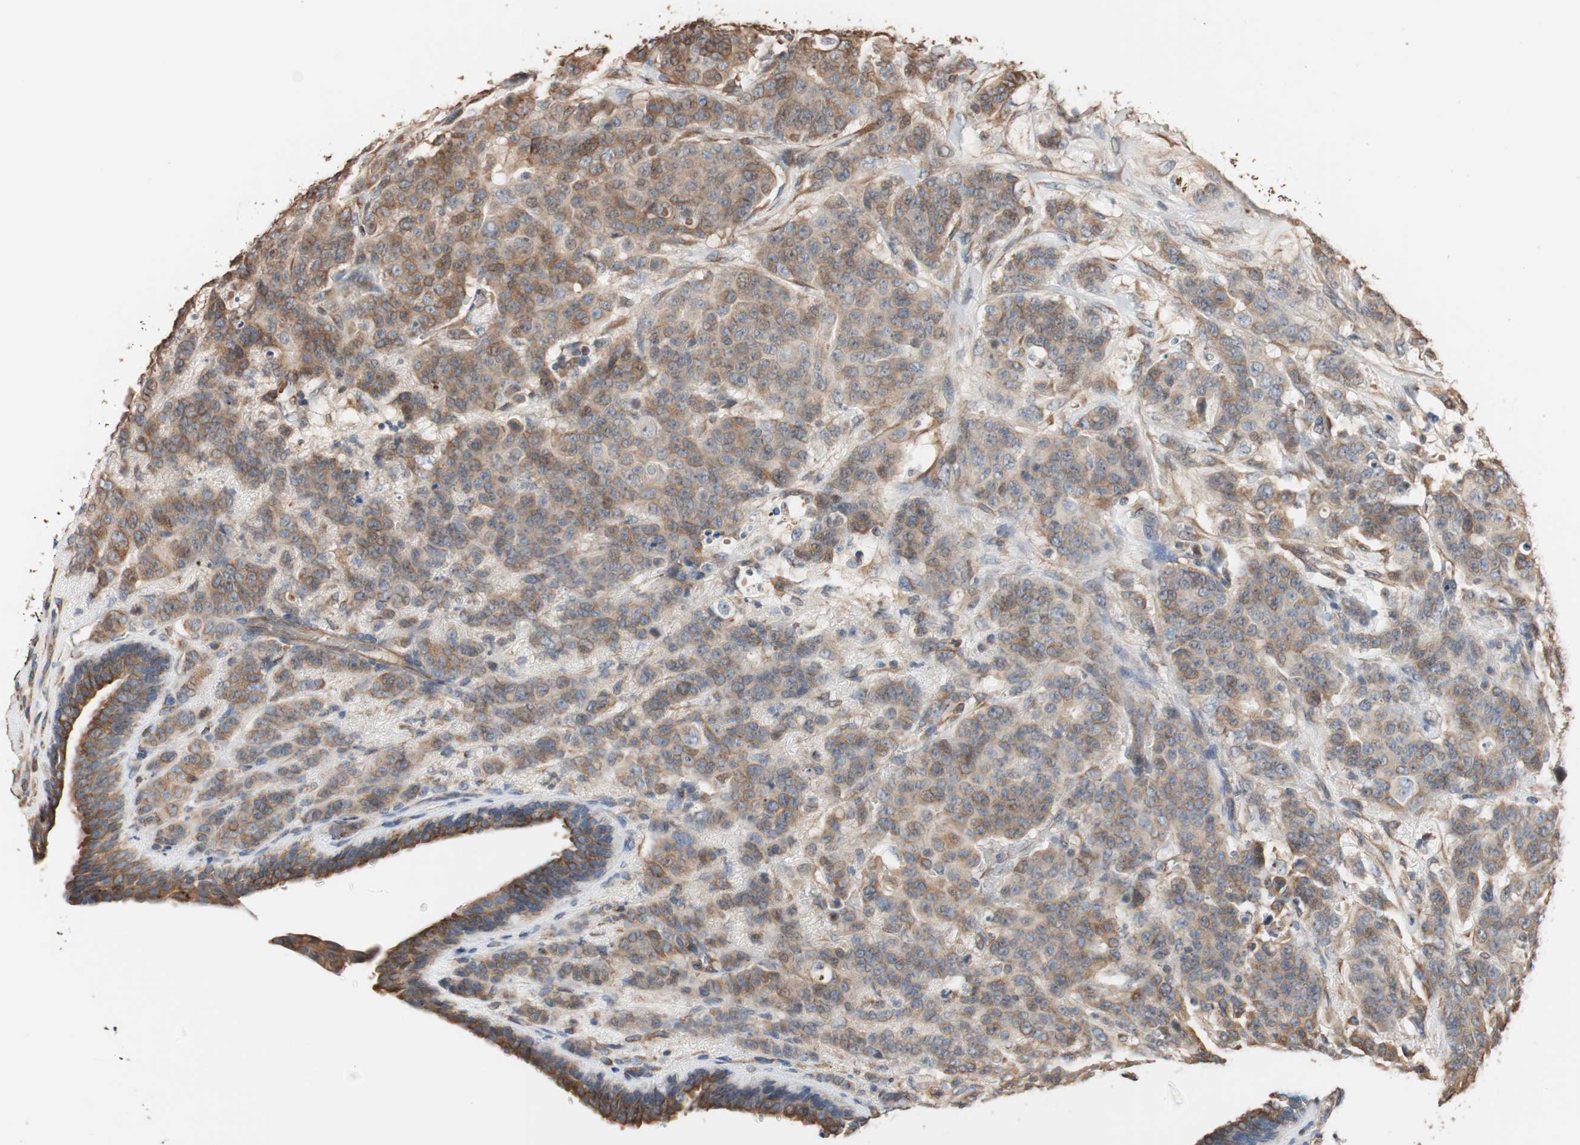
{"staining": {"intensity": "moderate", "quantity": "25%-75%", "location": "cytoplasmic/membranous"}, "tissue": "breast cancer", "cell_type": "Tumor cells", "image_type": "cancer", "snomed": [{"axis": "morphology", "description": "Duct carcinoma"}, {"axis": "topography", "description": "Breast"}], "caption": "This histopathology image demonstrates breast cancer (invasive ductal carcinoma) stained with IHC to label a protein in brown. The cytoplasmic/membranous of tumor cells show moderate positivity for the protein. Nuclei are counter-stained blue.", "gene": "TUBB", "patient": {"sex": "female", "age": 40}}